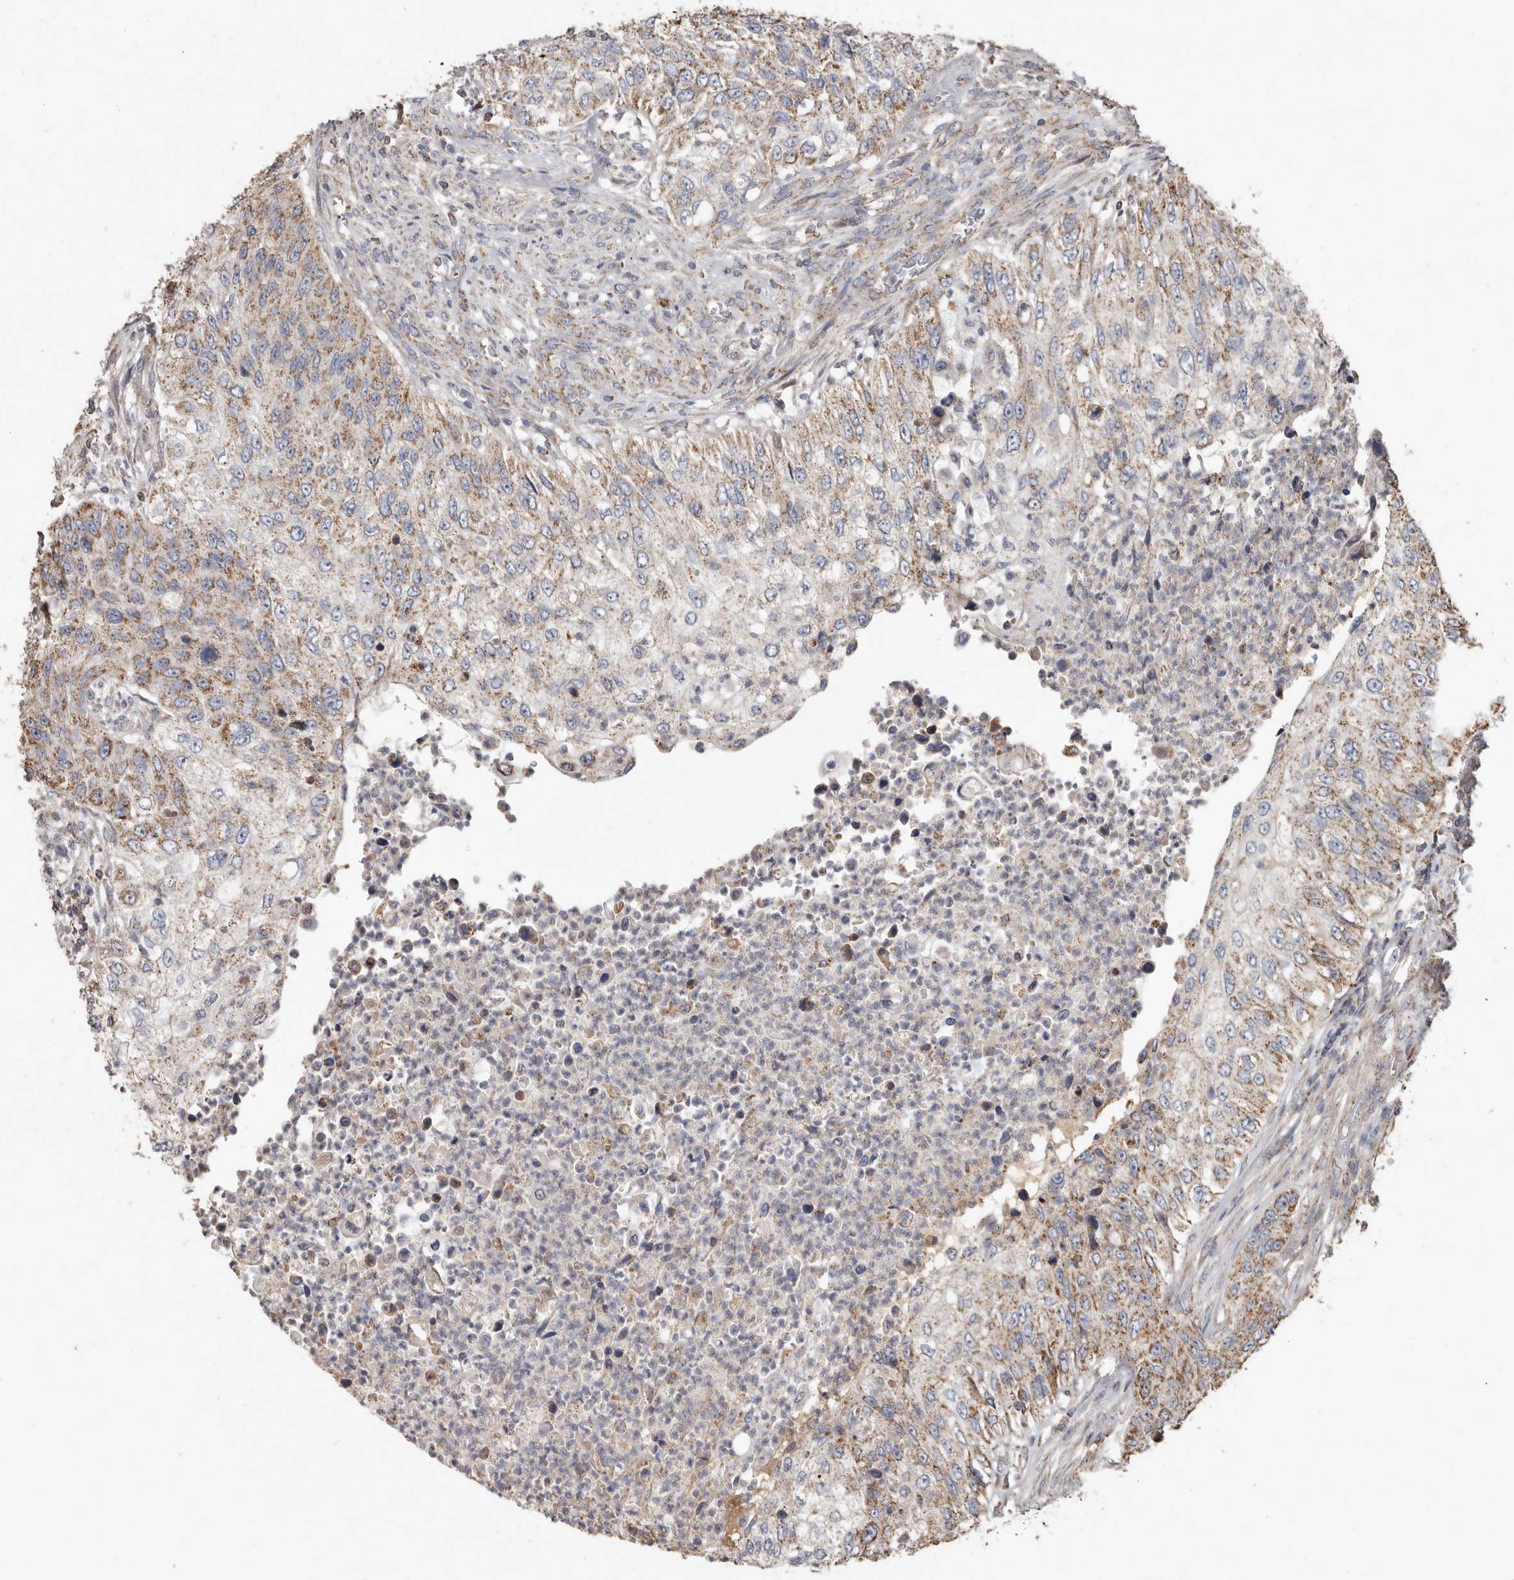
{"staining": {"intensity": "moderate", "quantity": ">75%", "location": "cytoplasmic/membranous"}, "tissue": "urothelial cancer", "cell_type": "Tumor cells", "image_type": "cancer", "snomed": [{"axis": "morphology", "description": "Urothelial carcinoma, High grade"}, {"axis": "topography", "description": "Urinary bladder"}], "caption": "The immunohistochemical stain shows moderate cytoplasmic/membranous positivity in tumor cells of urothelial carcinoma (high-grade) tissue.", "gene": "KIF26B", "patient": {"sex": "female", "age": 60}}